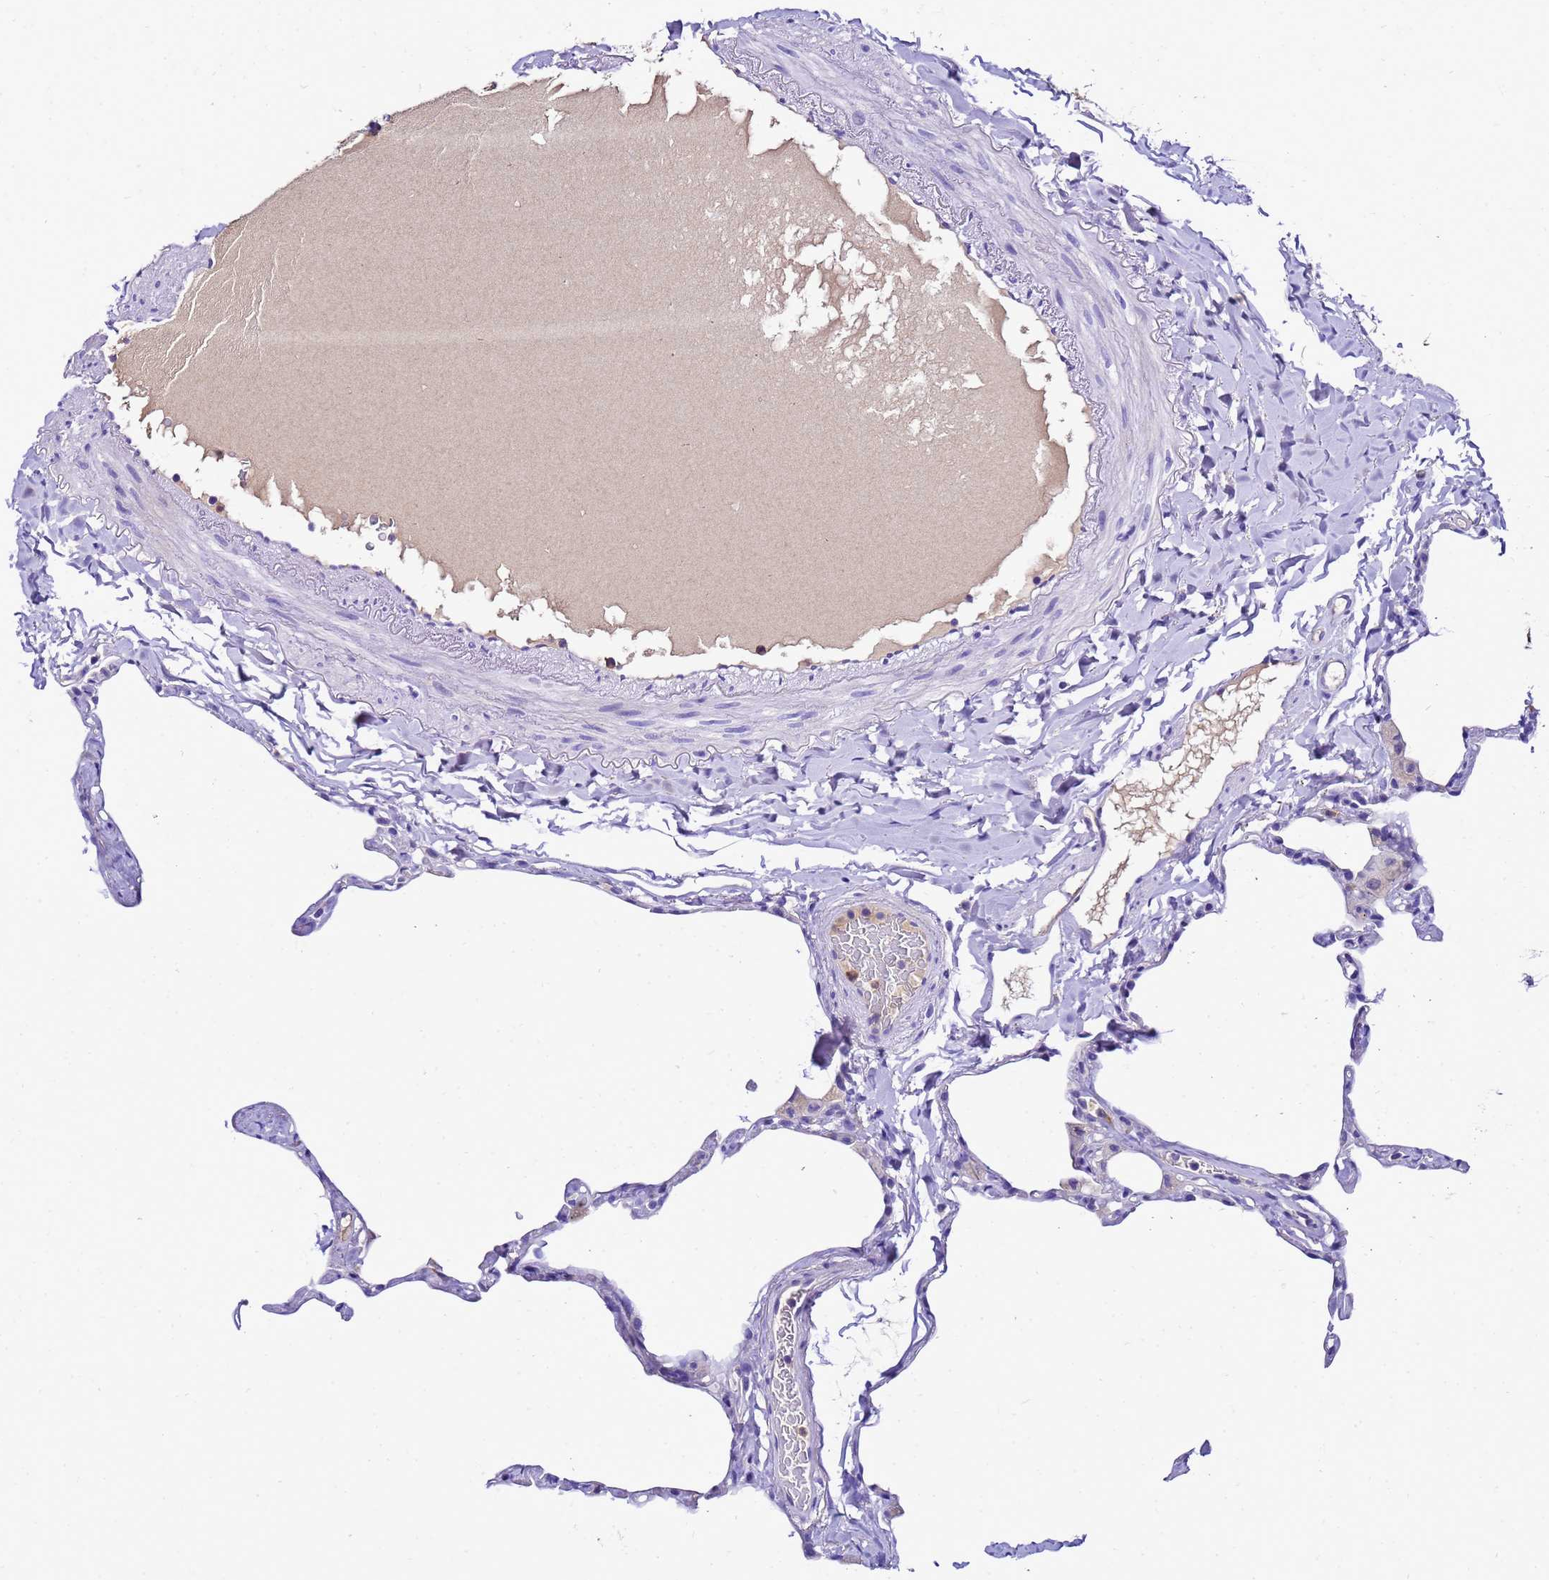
{"staining": {"intensity": "negative", "quantity": "none", "location": "none"}, "tissue": "lung", "cell_type": "Alveolar cells", "image_type": "normal", "snomed": [{"axis": "morphology", "description": "Normal tissue, NOS"}, {"axis": "topography", "description": "Lung"}], "caption": "Lung was stained to show a protein in brown. There is no significant expression in alveolar cells. Brightfield microscopy of immunohistochemistry stained with DAB (3,3'-diaminobenzidine) (brown) and hematoxylin (blue), captured at high magnification.", "gene": "UGT2A1", "patient": {"sex": "male", "age": 65}}